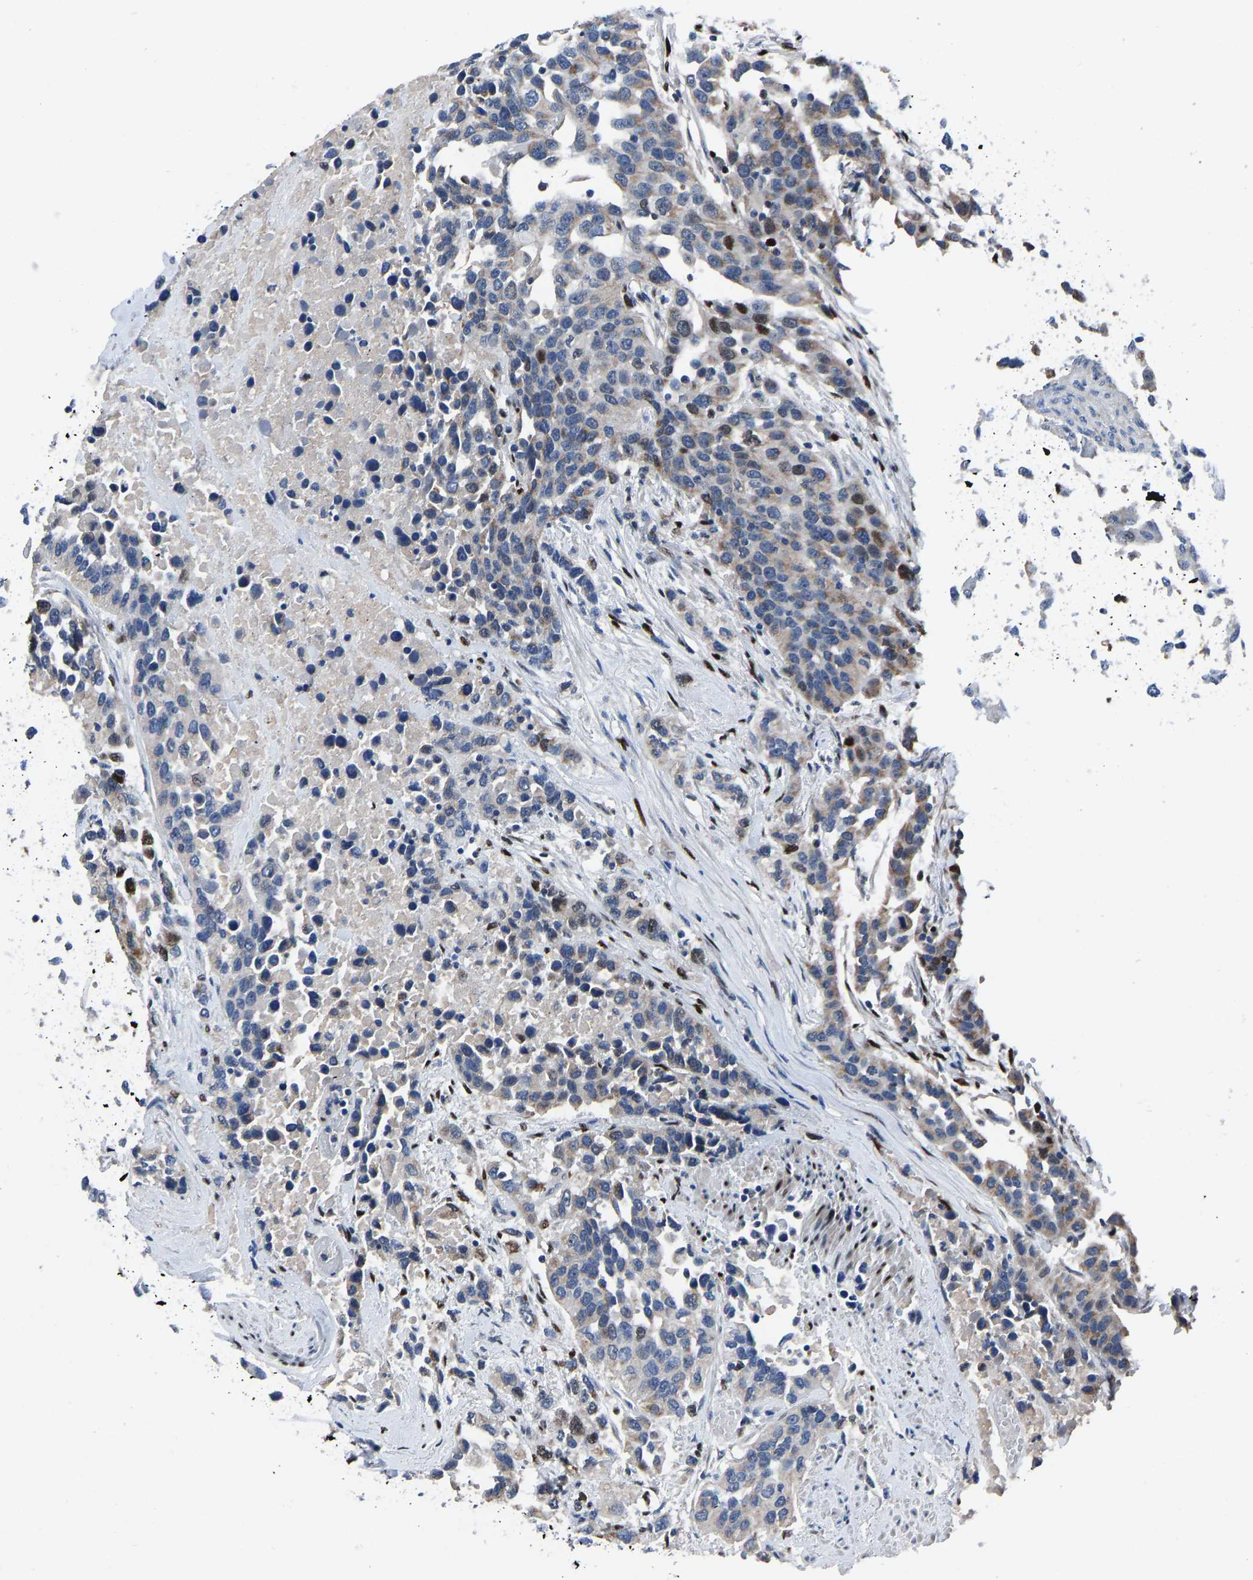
{"staining": {"intensity": "moderate", "quantity": "<25%", "location": "cytoplasmic/membranous,nuclear"}, "tissue": "urothelial cancer", "cell_type": "Tumor cells", "image_type": "cancer", "snomed": [{"axis": "morphology", "description": "Urothelial carcinoma, High grade"}, {"axis": "topography", "description": "Urinary bladder"}], "caption": "A micrograph showing moderate cytoplasmic/membranous and nuclear positivity in approximately <25% of tumor cells in high-grade urothelial carcinoma, as visualized by brown immunohistochemical staining.", "gene": "EGR1", "patient": {"sex": "female", "age": 80}}